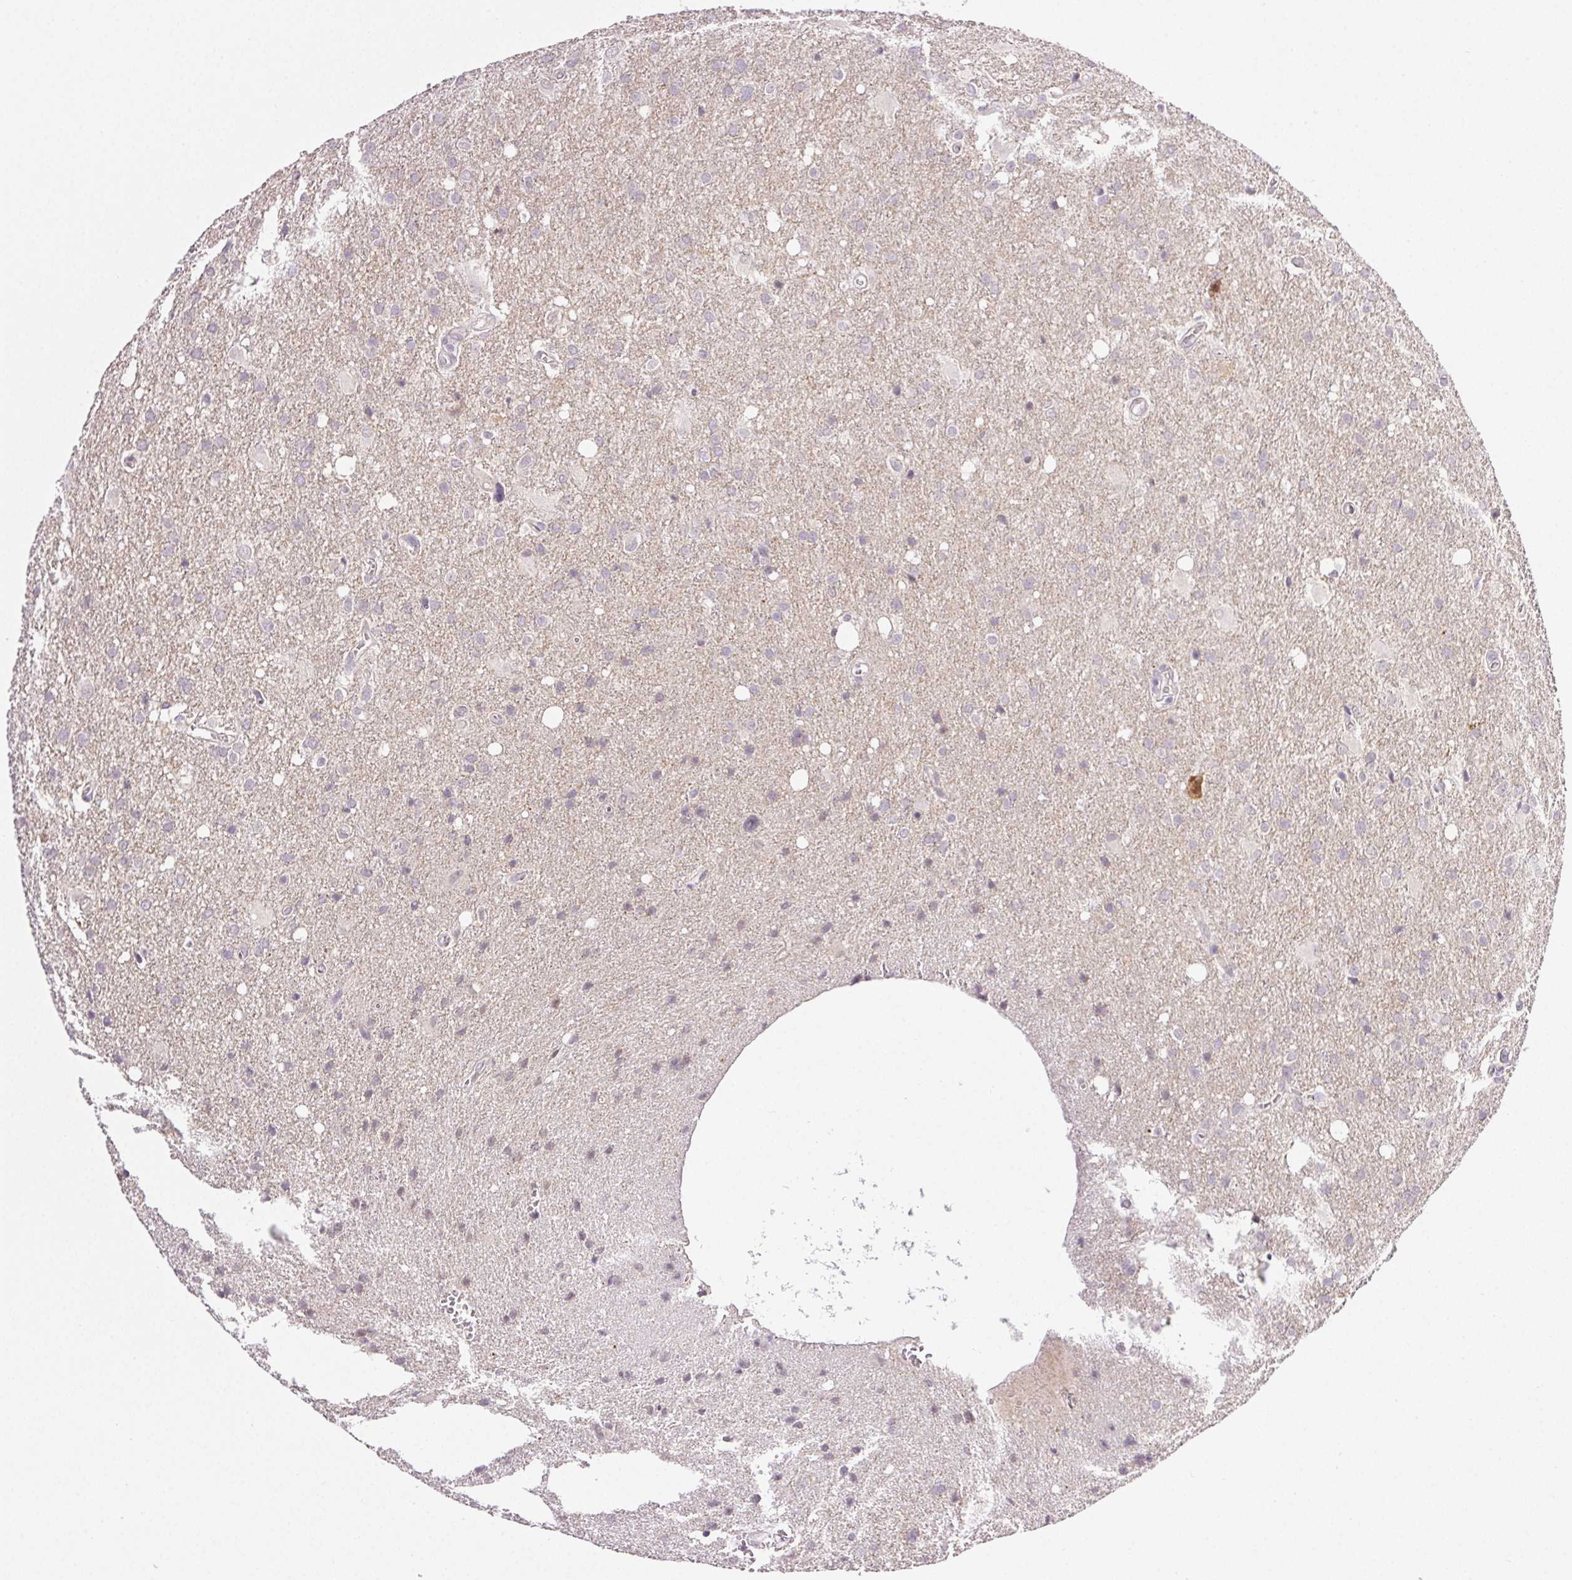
{"staining": {"intensity": "negative", "quantity": "none", "location": "none"}, "tissue": "glioma", "cell_type": "Tumor cells", "image_type": "cancer", "snomed": [{"axis": "morphology", "description": "Glioma, malignant, Low grade"}, {"axis": "topography", "description": "Brain"}], "caption": "Immunohistochemical staining of human glioma shows no significant positivity in tumor cells. (Brightfield microscopy of DAB (3,3'-diaminobenzidine) IHC at high magnification).", "gene": "PLCB1", "patient": {"sex": "male", "age": 66}}